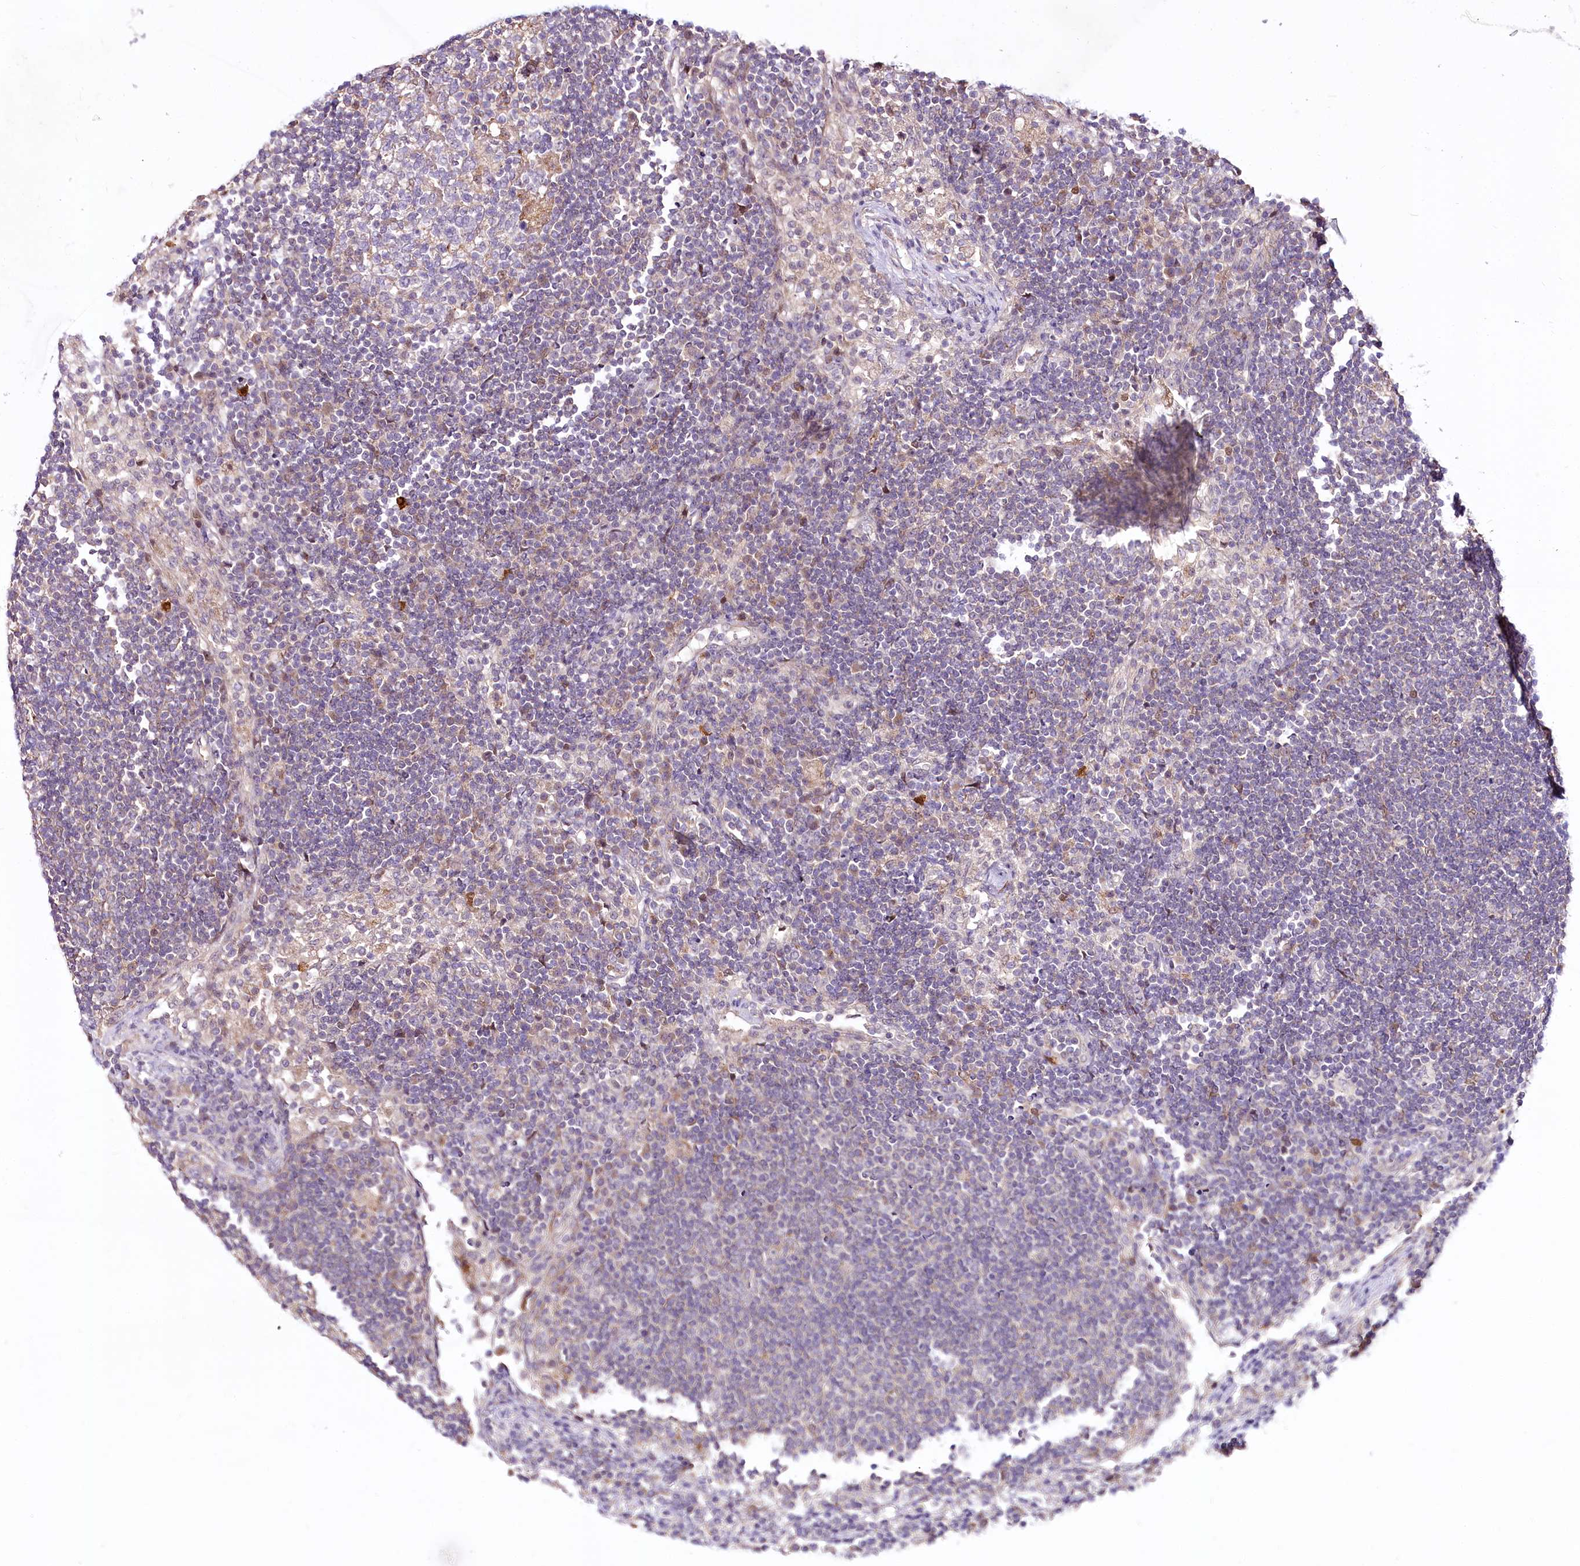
{"staining": {"intensity": "negative", "quantity": "none", "location": "none"}, "tissue": "lymph node", "cell_type": "Germinal center cells", "image_type": "normal", "snomed": [{"axis": "morphology", "description": "Normal tissue, NOS"}, {"axis": "topography", "description": "Lymph node"}], "caption": "Immunohistochemistry image of benign human lymph node stained for a protein (brown), which demonstrates no expression in germinal center cells.", "gene": "VWA5A", "patient": {"sex": "female", "age": 53}}